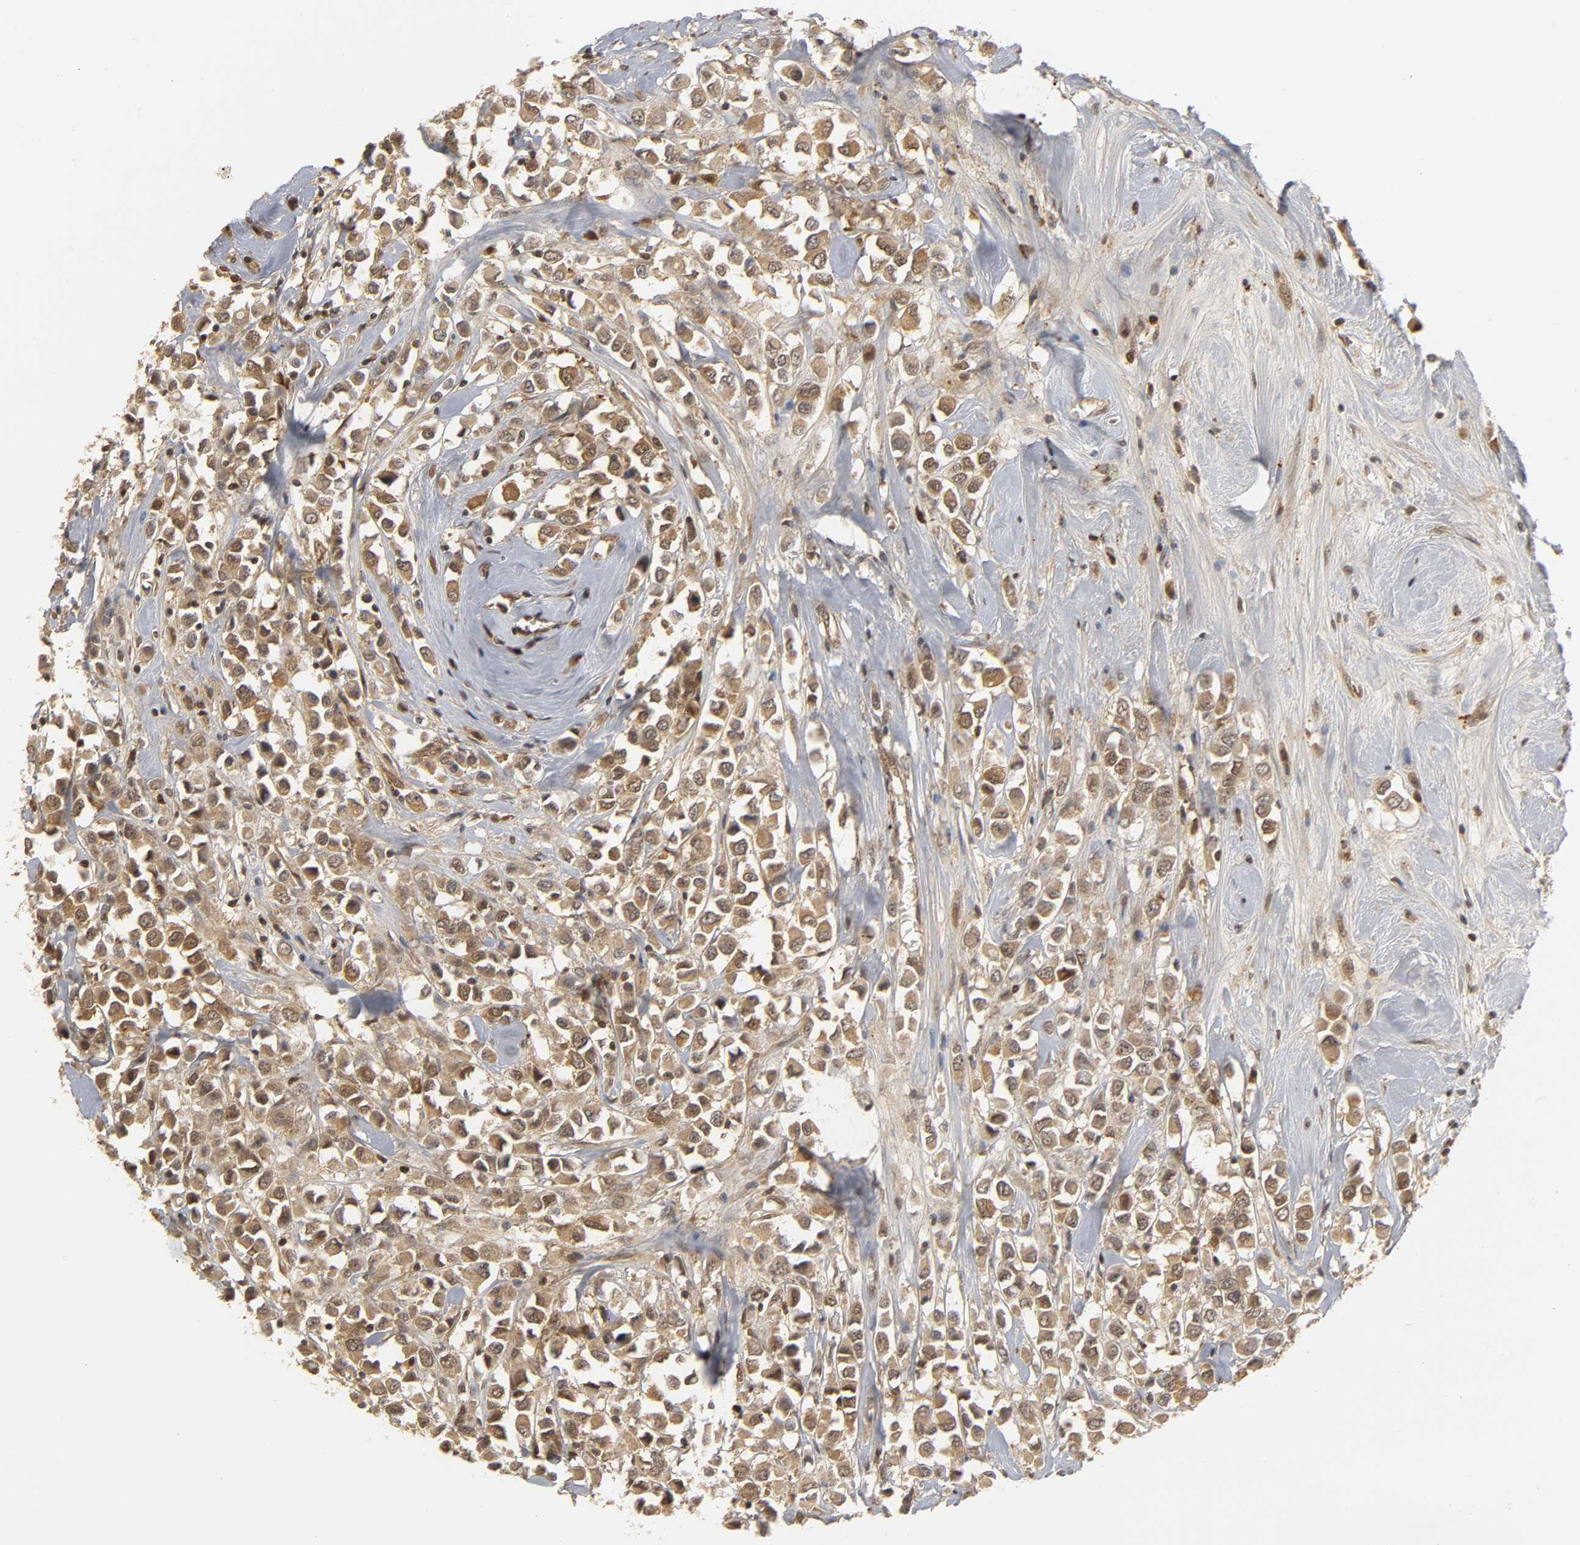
{"staining": {"intensity": "moderate", "quantity": ">75%", "location": "cytoplasmic/membranous,nuclear"}, "tissue": "breast cancer", "cell_type": "Tumor cells", "image_type": "cancer", "snomed": [{"axis": "morphology", "description": "Duct carcinoma"}, {"axis": "topography", "description": "Breast"}], "caption": "Breast infiltrating ductal carcinoma tissue reveals moderate cytoplasmic/membranous and nuclear positivity in approximately >75% of tumor cells (brown staining indicates protein expression, while blue staining denotes nuclei).", "gene": "PARK7", "patient": {"sex": "female", "age": 61}}